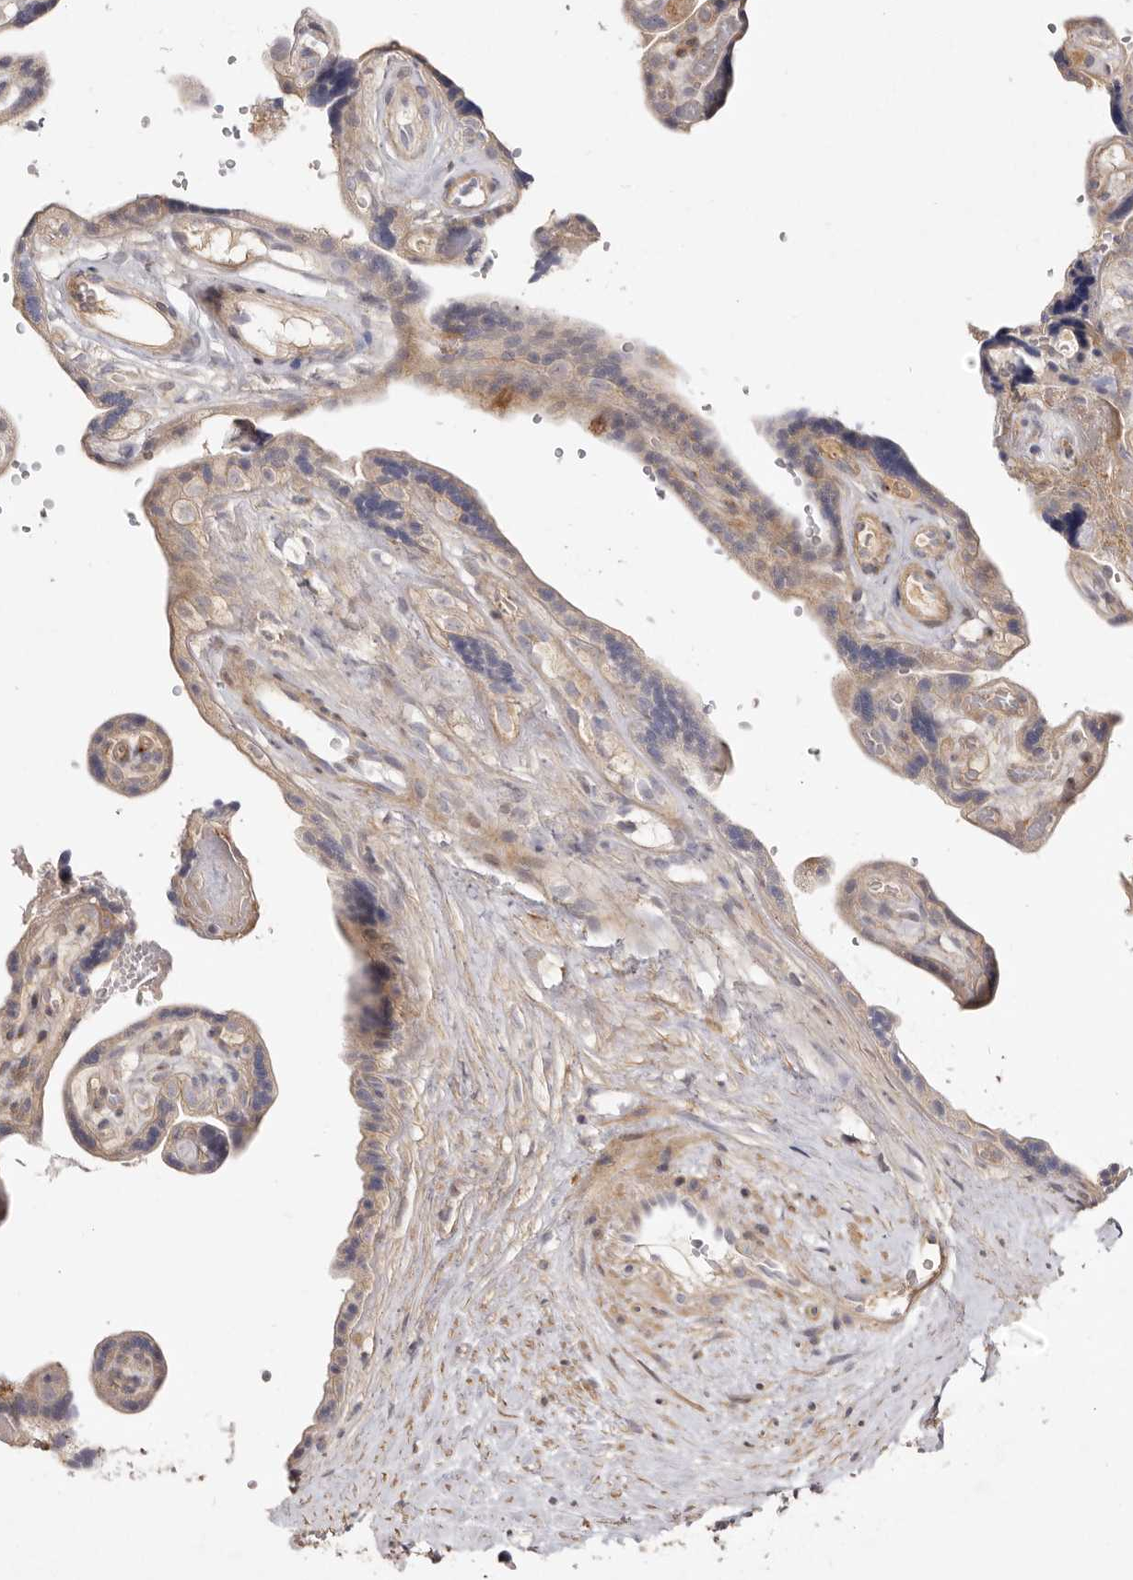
{"staining": {"intensity": "moderate", "quantity": "25%-75%", "location": "cytoplasmic/membranous"}, "tissue": "placenta", "cell_type": "Decidual cells", "image_type": "normal", "snomed": [{"axis": "morphology", "description": "Normal tissue, NOS"}, {"axis": "topography", "description": "Placenta"}], "caption": "The histopathology image exhibits staining of normal placenta, revealing moderate cytoplasmic/membranous protein positivity (brown color) within decidual cells.", "gene": "ADAMTS9", "patient": {"sex": "female", "age": 30}}